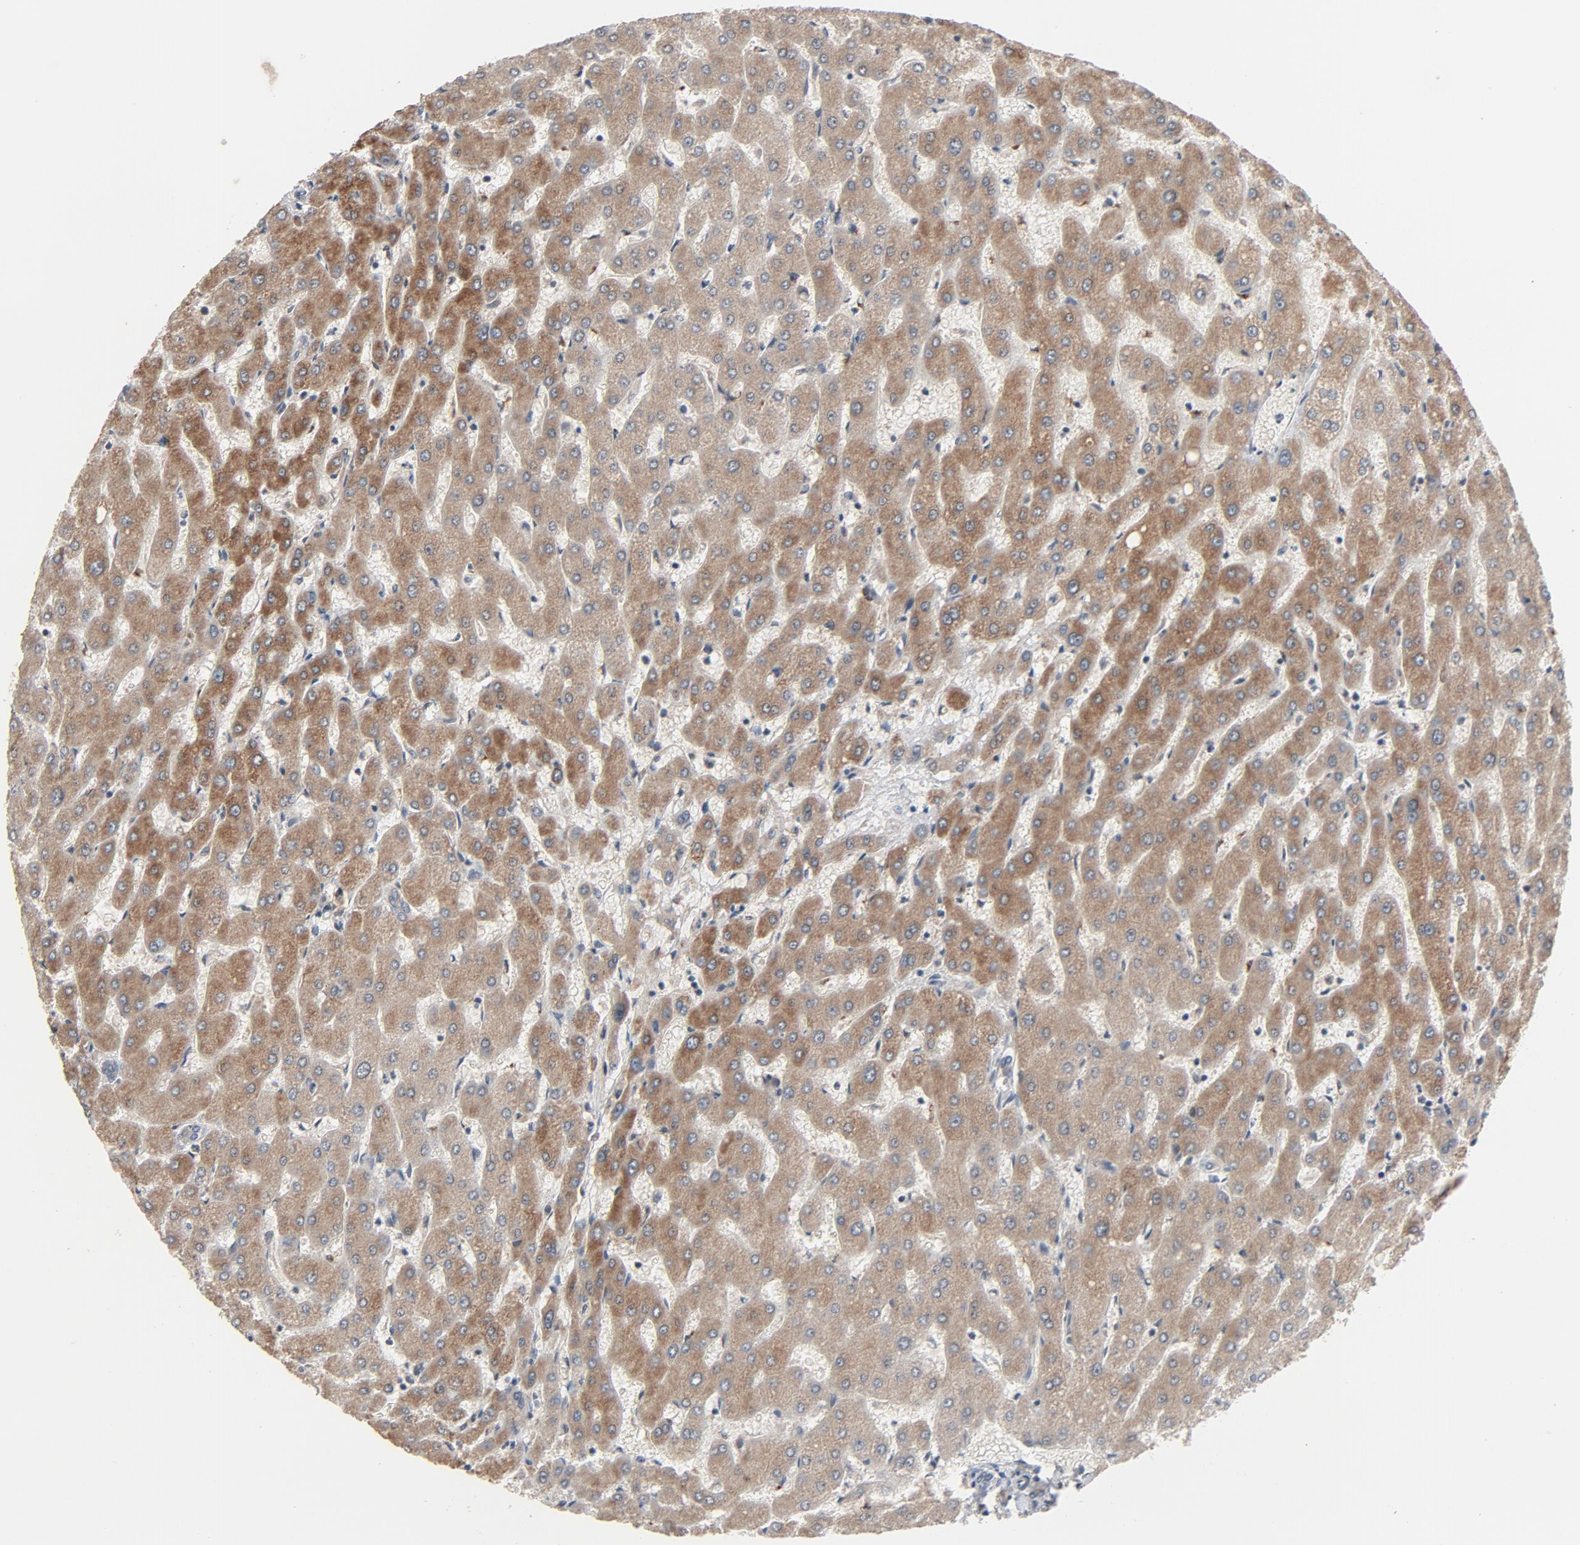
{"staining": {"intensity": "weak", "quantity": ">75%", "location": "cytoplasmic/membranous"}, "tissue": "liver", "cell_type": "Cholangiocytes", "image_type": "normal", "snomed": [{"axis": "morphology", "description": "Normal tissue, NOS"}, {"axis": "topography", "description": "Liver"}], "caption": "Benign liver exhibits weak cytoplasmic/membranous staining in about >75% of cholangiocytes, visualized by immunohistochemistry.", "gene": "MT3", "patient": {"sex": "male", "age": 67}}